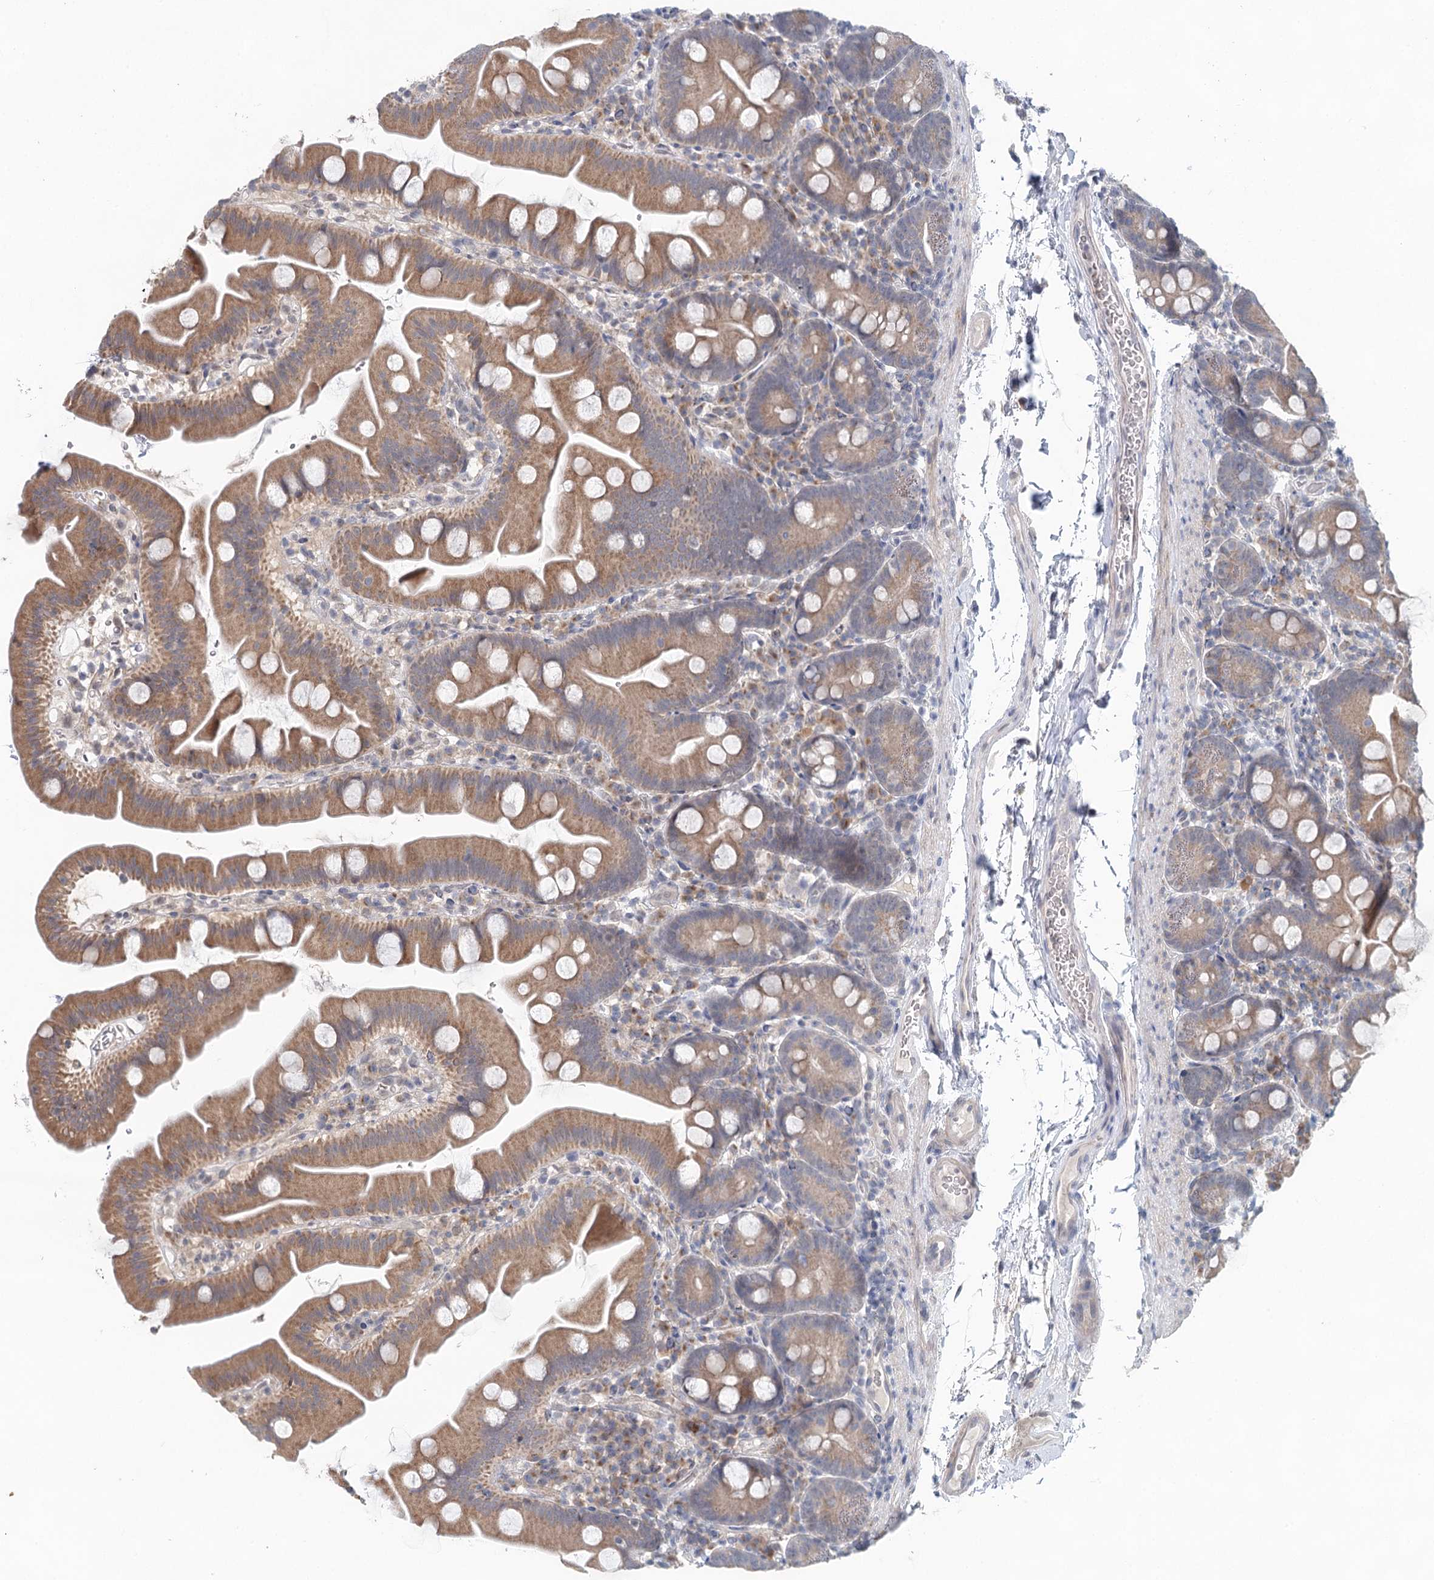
{"staining": {"intensity": "moderate", "quantity": ">75%", "location": "cytoplasmic/membranous"}, "tissue": "small intestine", "cell_type": "Glandular cells", "image_type": "normal", "snomed": [{"axis": "morphology", "description": "Normal tissue, NOS"}, {"axis": "topography", "description": "Small intestine"}], "caption": "Moderate cytoplasmic/membranous positivity for a protein is present in approximately >75% of glandular cells of normal small intestine using IHC.", "gene": "BLTP1", "patient": {"sex": "female", "age": 68}}